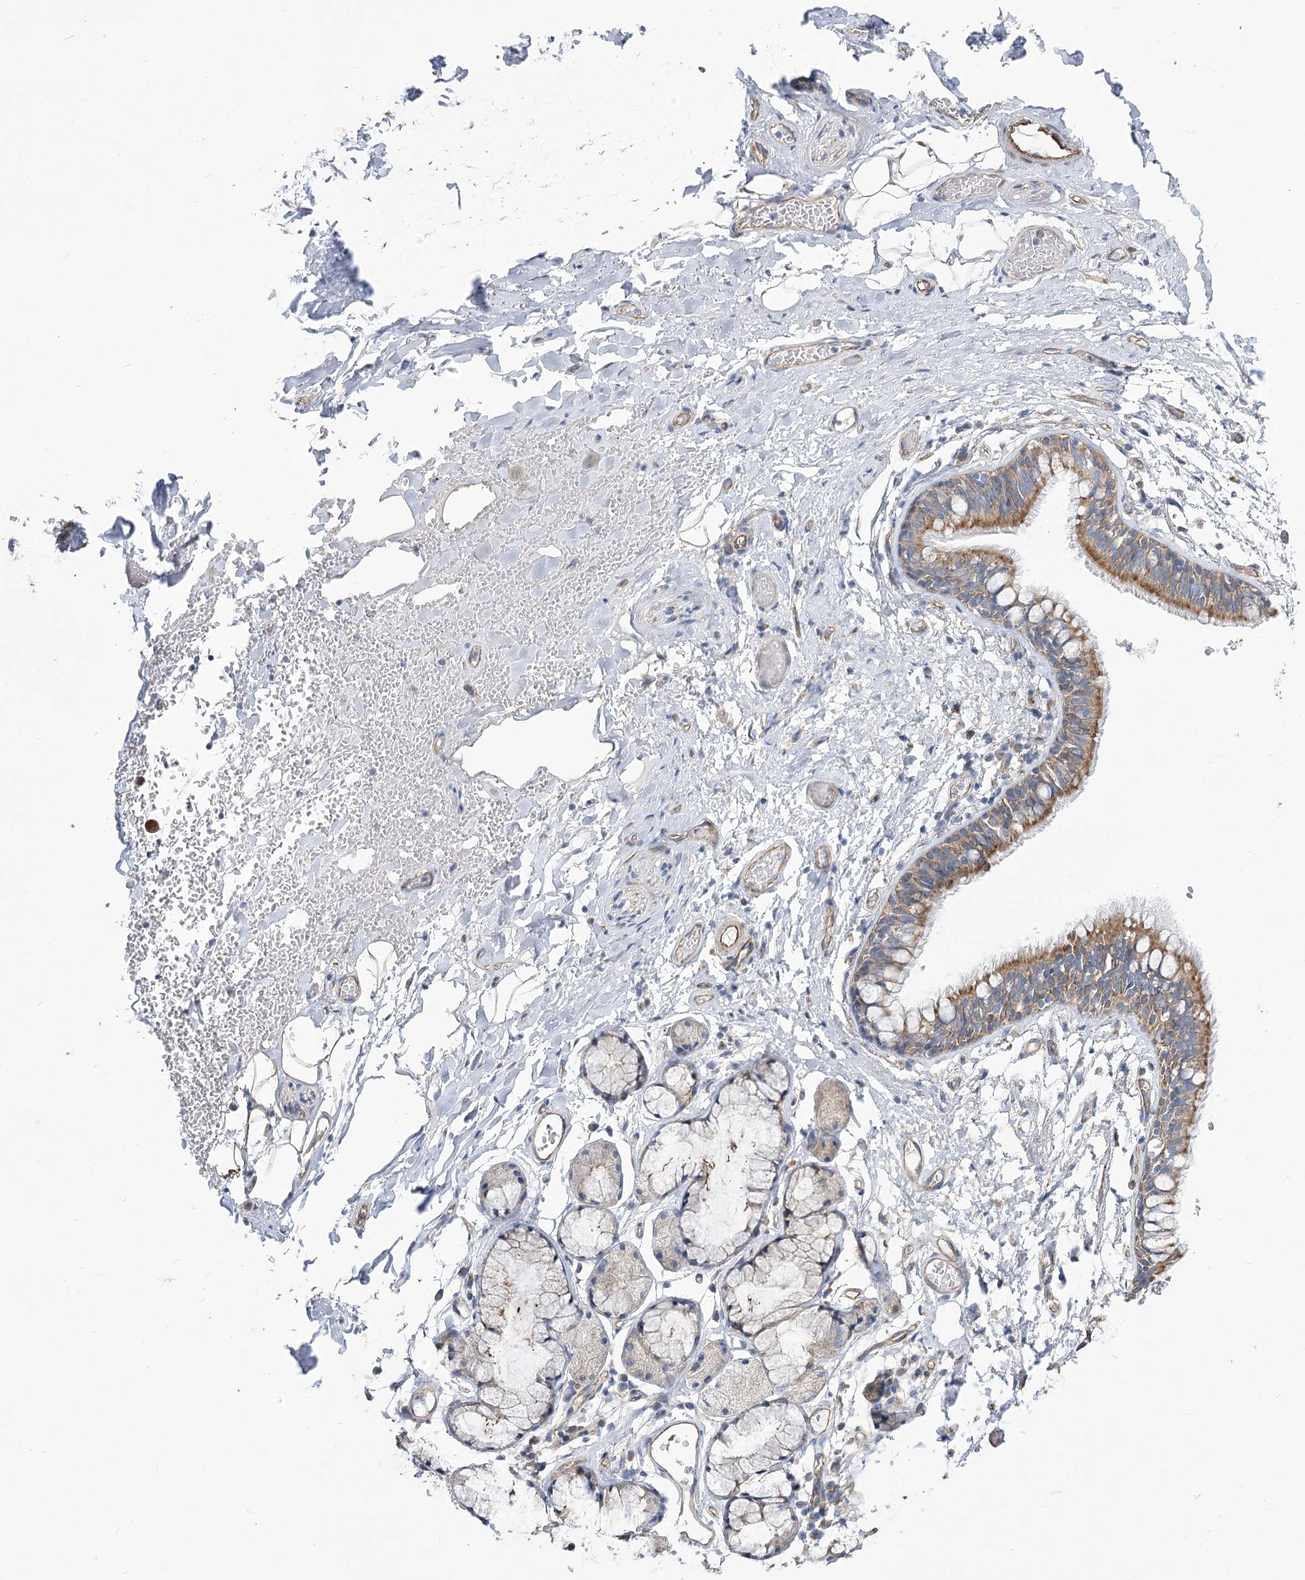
{"staining": {"intensity": "weak", "quantity": ">75%", "location": "cytoplasmic/membranous"}, "tissue": "adipose tissue", "cell_type": "Adipocytes", "image_type": "normal", "snomed": [{"axis": "morphology", "description": "Normal tissue, NOS"}, {"axis": "topography", "description": "Cartilage tissue"}, {"axis": "topography", "description": "Bronchus"}], "caption": "Adipocytes display low levels of weak cytoplasmic/membranous positivity in approximately >75% of cells in benign adipose tissue. (IHC, brightfield microscopy, high magnification).", "gene": "RMDN2", "patient": {"sex": "female", "age": 73}}